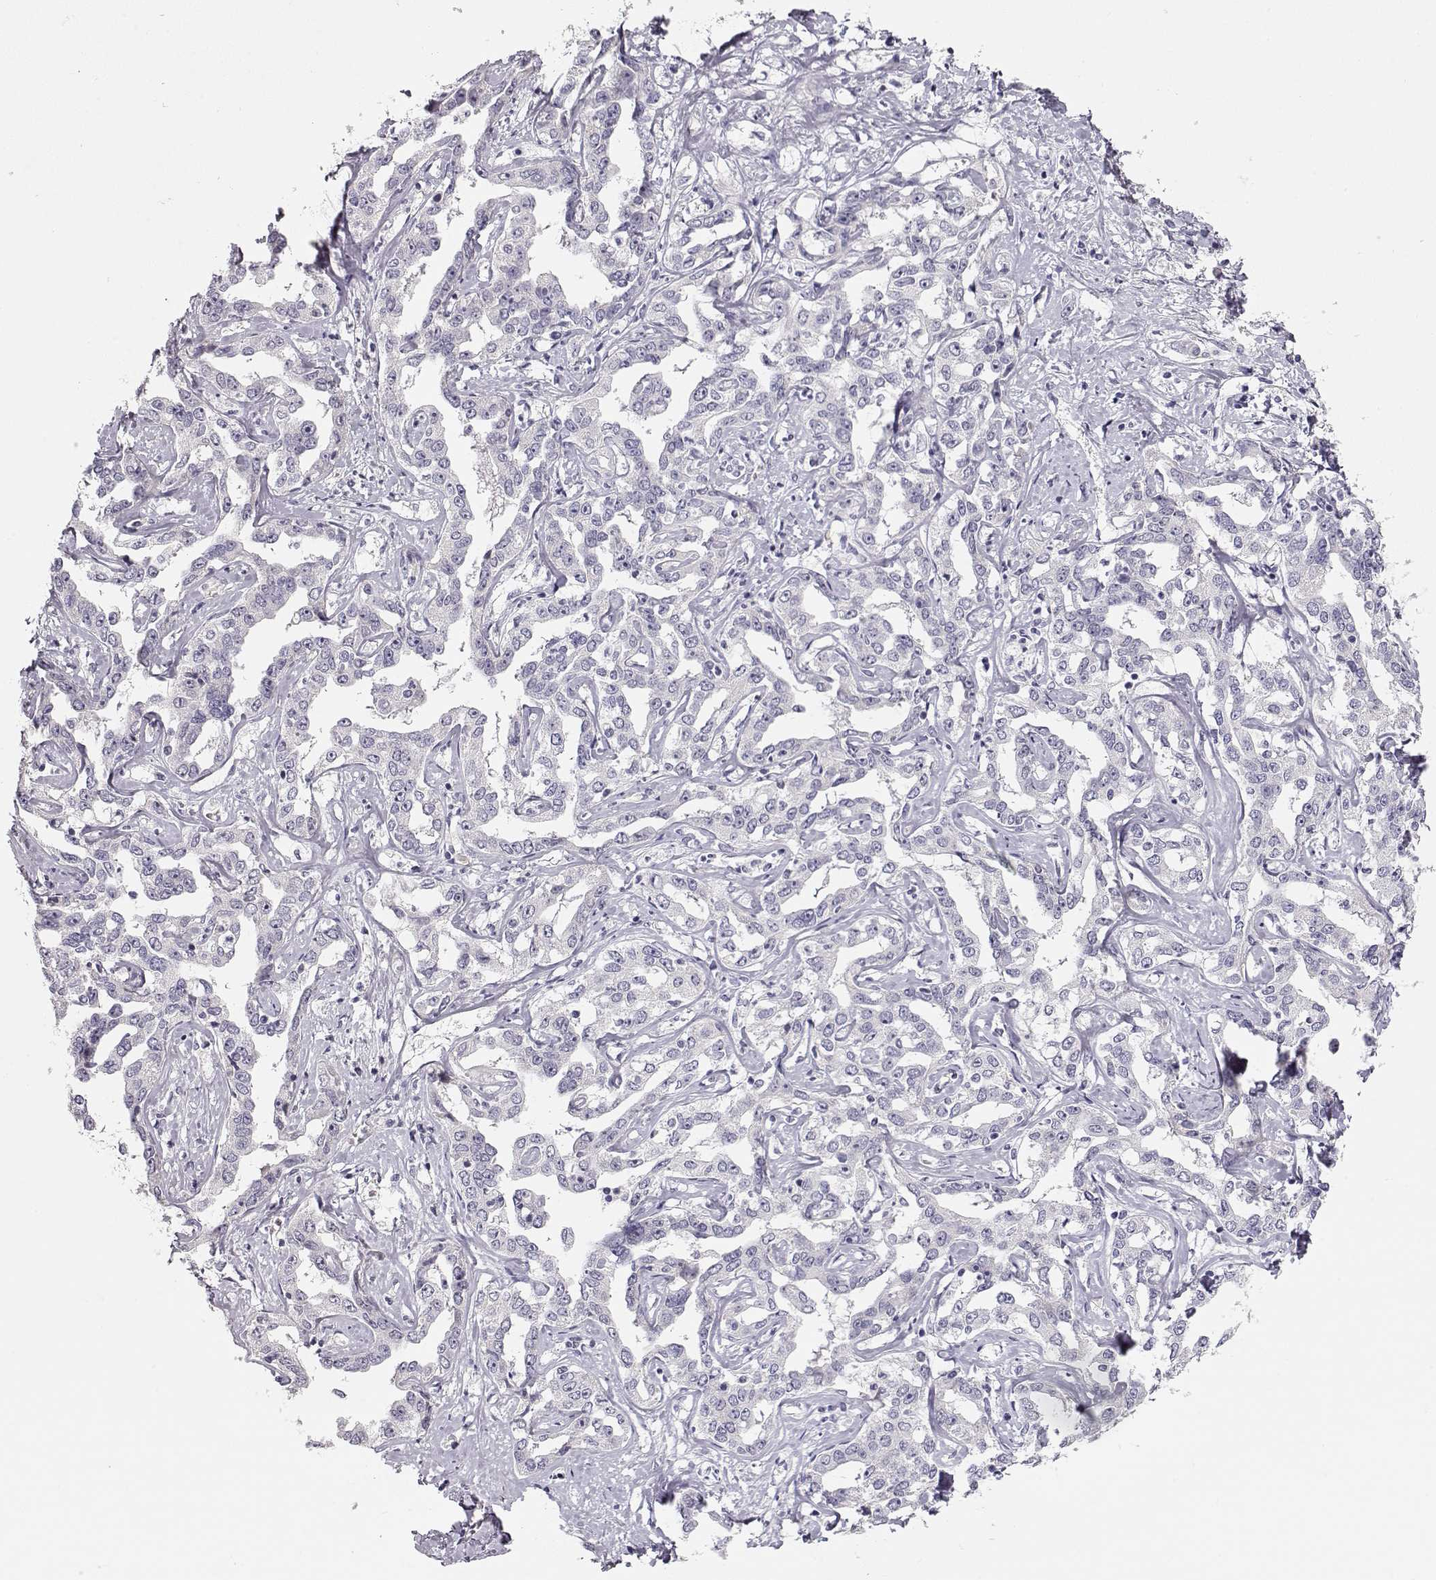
{"staining": {"intensity": "negative", "quantity": "none", "location": "none"}, "tissue": "liver cancer", "cell_type": "Tumor cells", "image_type": "cancer", "snomed": [{"axis": "morphology", "description": "Cholangiocarcinoma"}, {"axis": "topography", "description": "Liver"}], "caption": "There is no significant expression in tumor cells of liver cholangiocarcinoma.", "gene": "TTC26", "patient": {"sex": "male", "age": 59}}